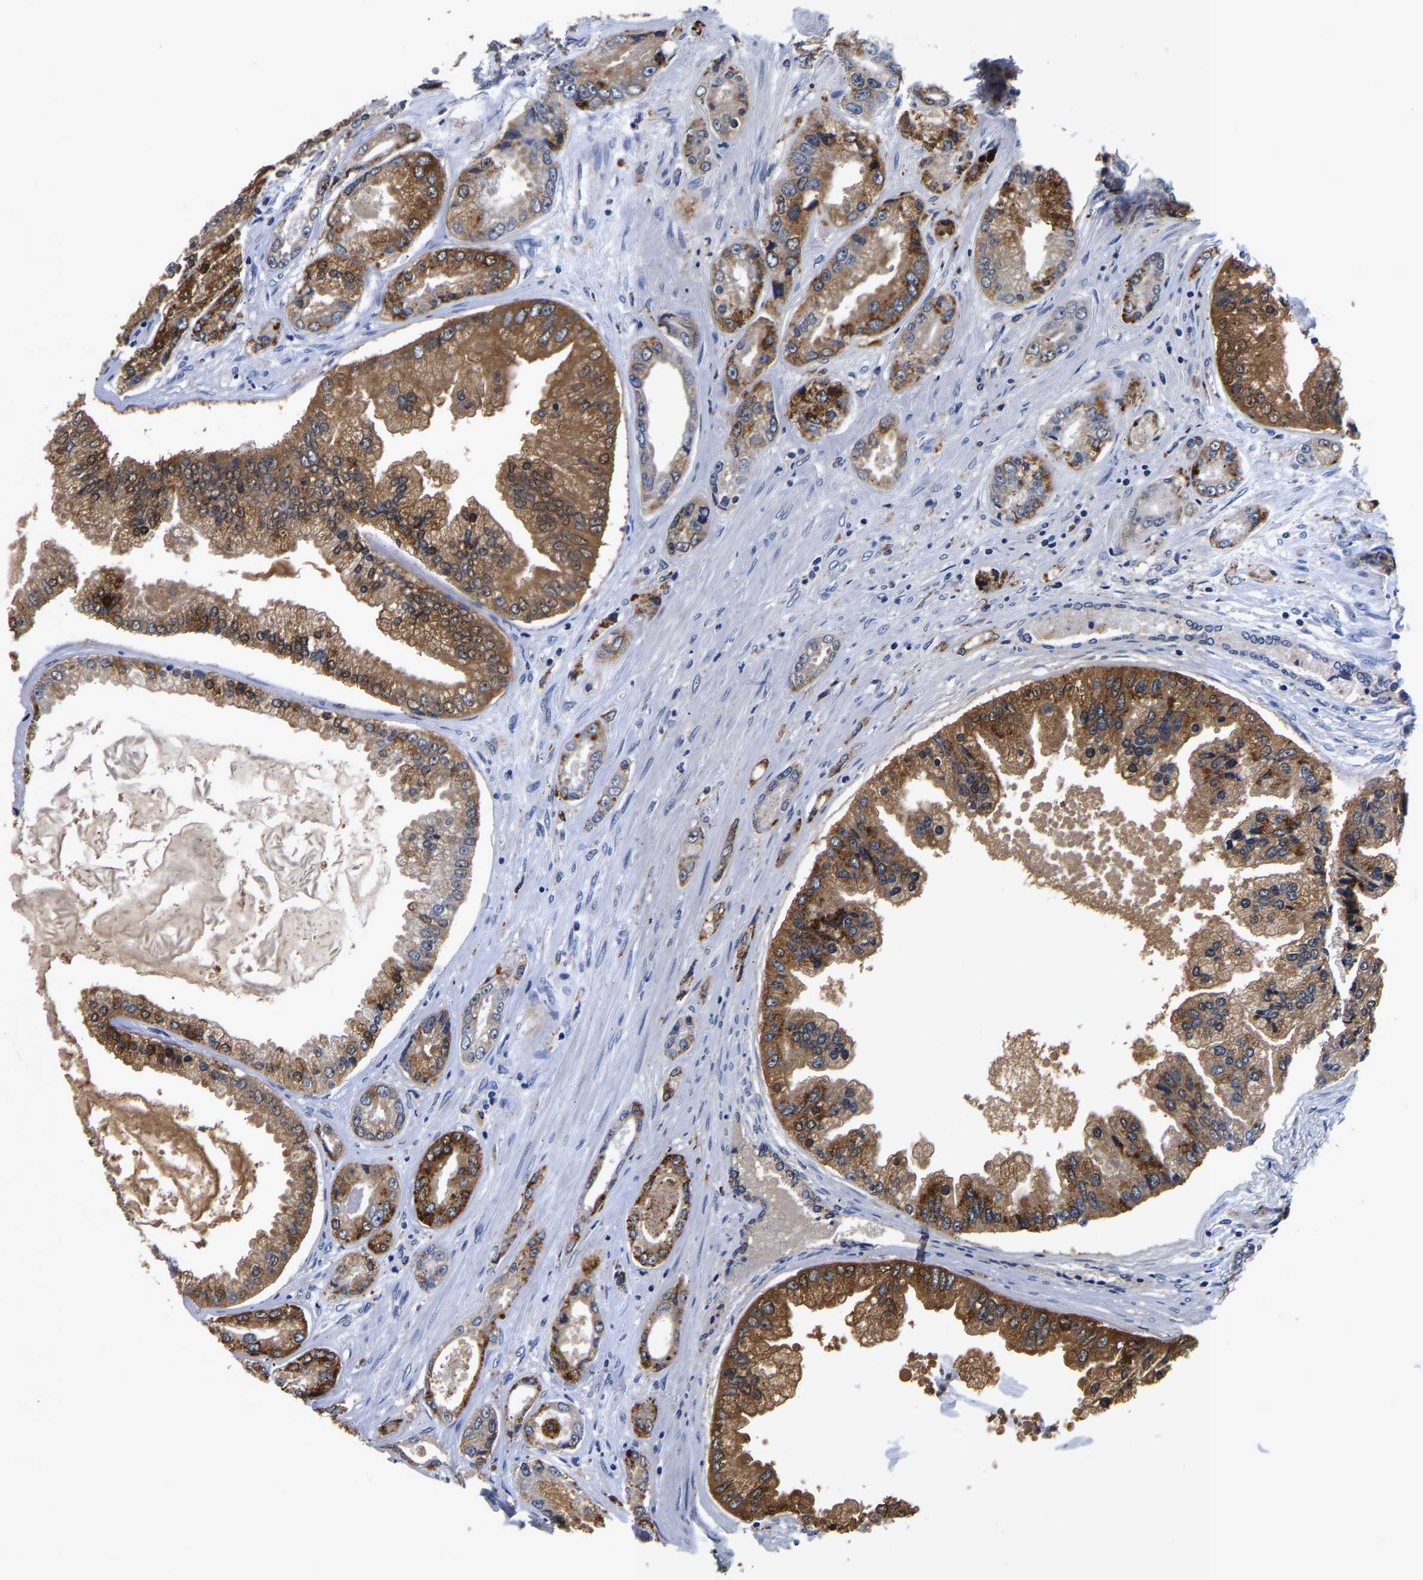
{"staining": {"intensity": "strong", "quantity": ">75%", "location": "cytoplasmic/membranous,nuclear"}, "tissue": "prostate cancer", "cell_type": "Tumor cells", "image_type": "cancer", "snomed": [{"axis": "morphology", "description": "Adenocarcinoma, High grade"}, {"axis": "topography", "description": "Prostate"}], "caption": "Immunohistochemistry (IHC) image of neoplastic tissue: adenocarcinoma (high-grade) (prostate) stained using immunohistochemistry demonstrates high levels of strong protein expression localized specifically in the cytoplasmic/membranous and nuclear of tumor cells, appearing as a cytoplasmic/membranous and nuclear brown color.", "gene": "GRN", "patient": {"sex": "male", "age": 61}}